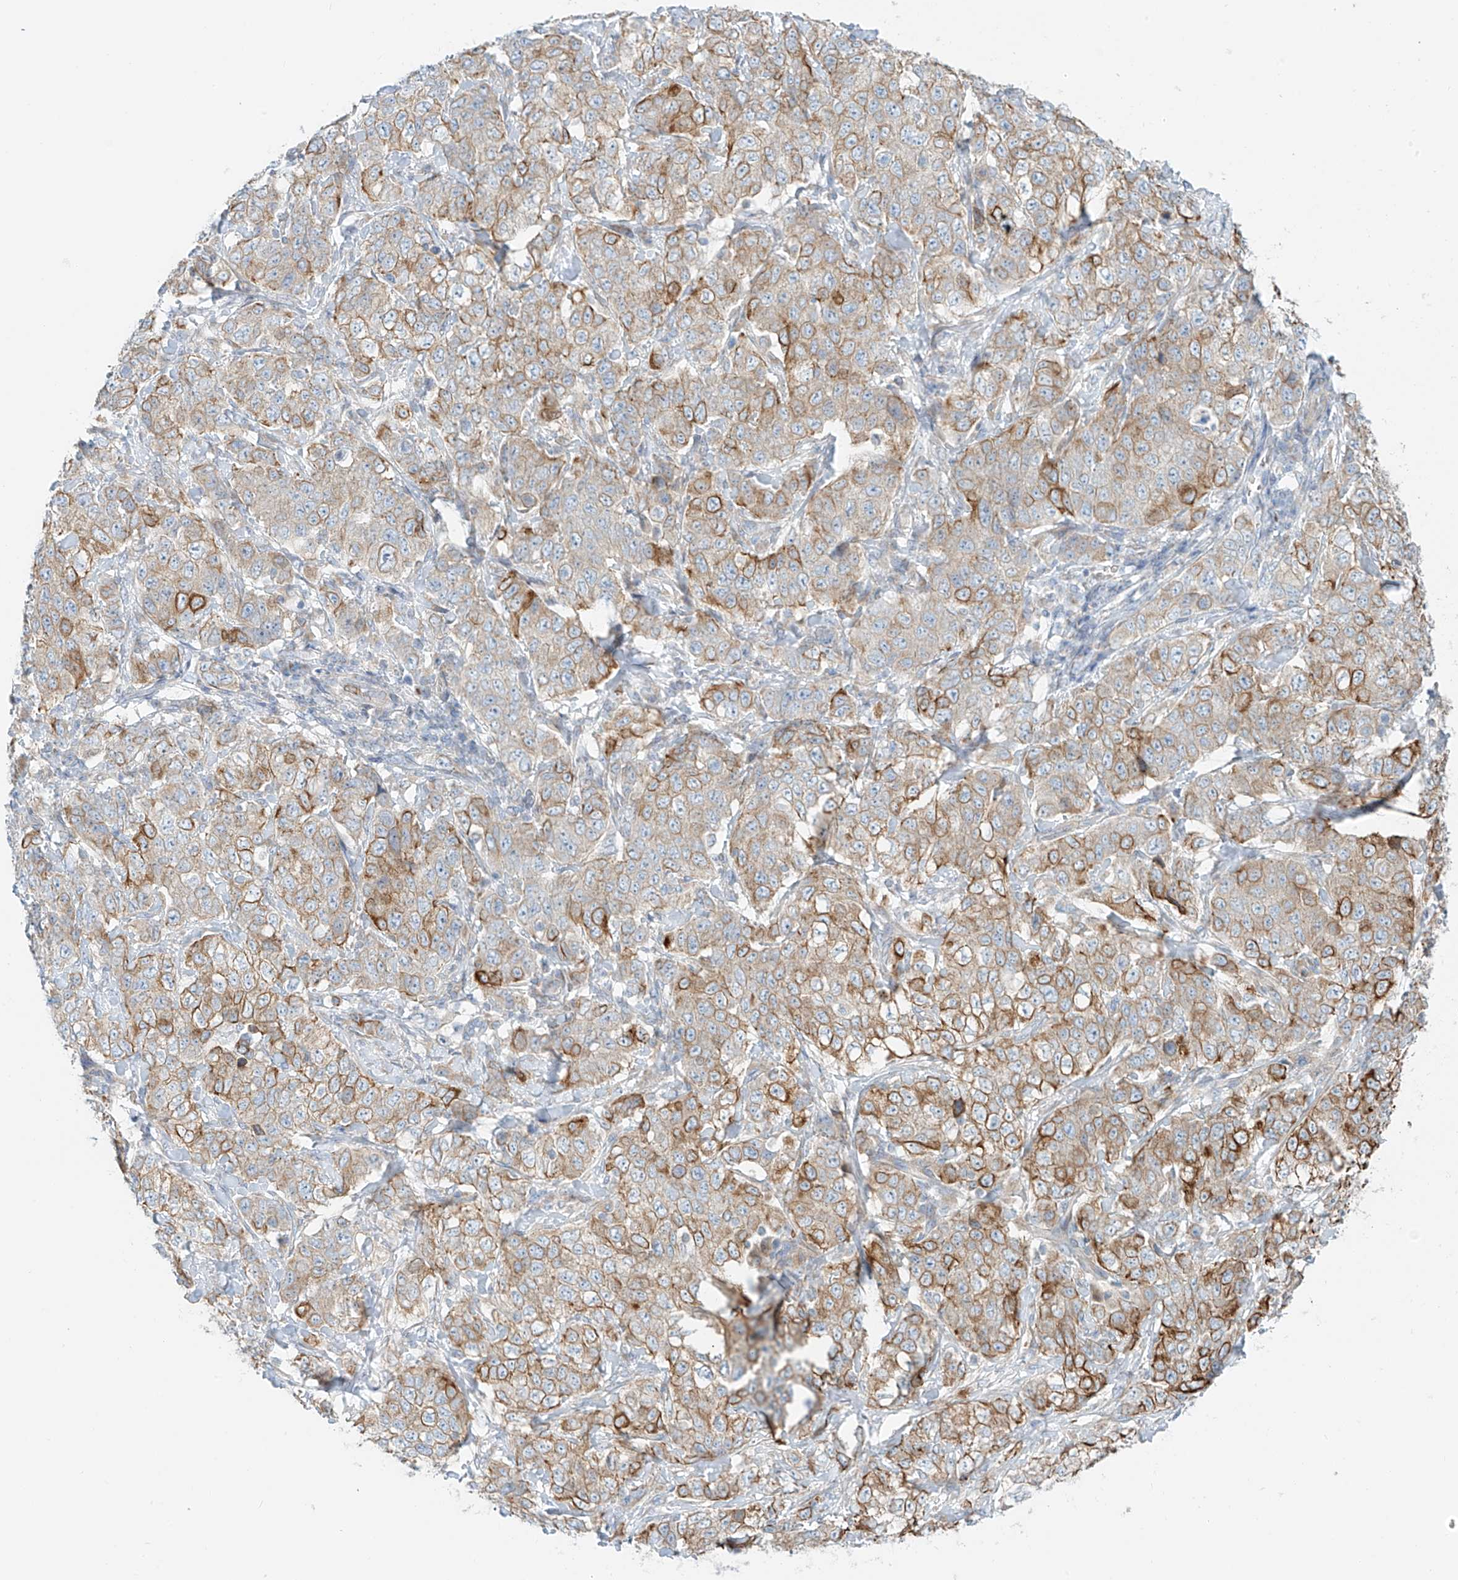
{"staining": {"intensity": "moderate", "quantity": ">75%", "location": "cytoplasmic/membranous"}, "tissue": "stomach cancer", "cell_type": "Tumor cells", "image_type": "cancer", "snomed": [{"axis": "morphology", "description": "Adenocarcinoma, NOS"}, {"axis": "topography", "description": "Stomach"}], "caption": "A histopathology image of stomach adenocarcinoma stained for a protein reveals moderate cytoplasmic/membranous brown staining in tumor cells. The protein of interest is shown in brown color, while the nuclei are stained blue.", "gene": "EIPR1", "patient": {"sex": "male", "age": 48}}